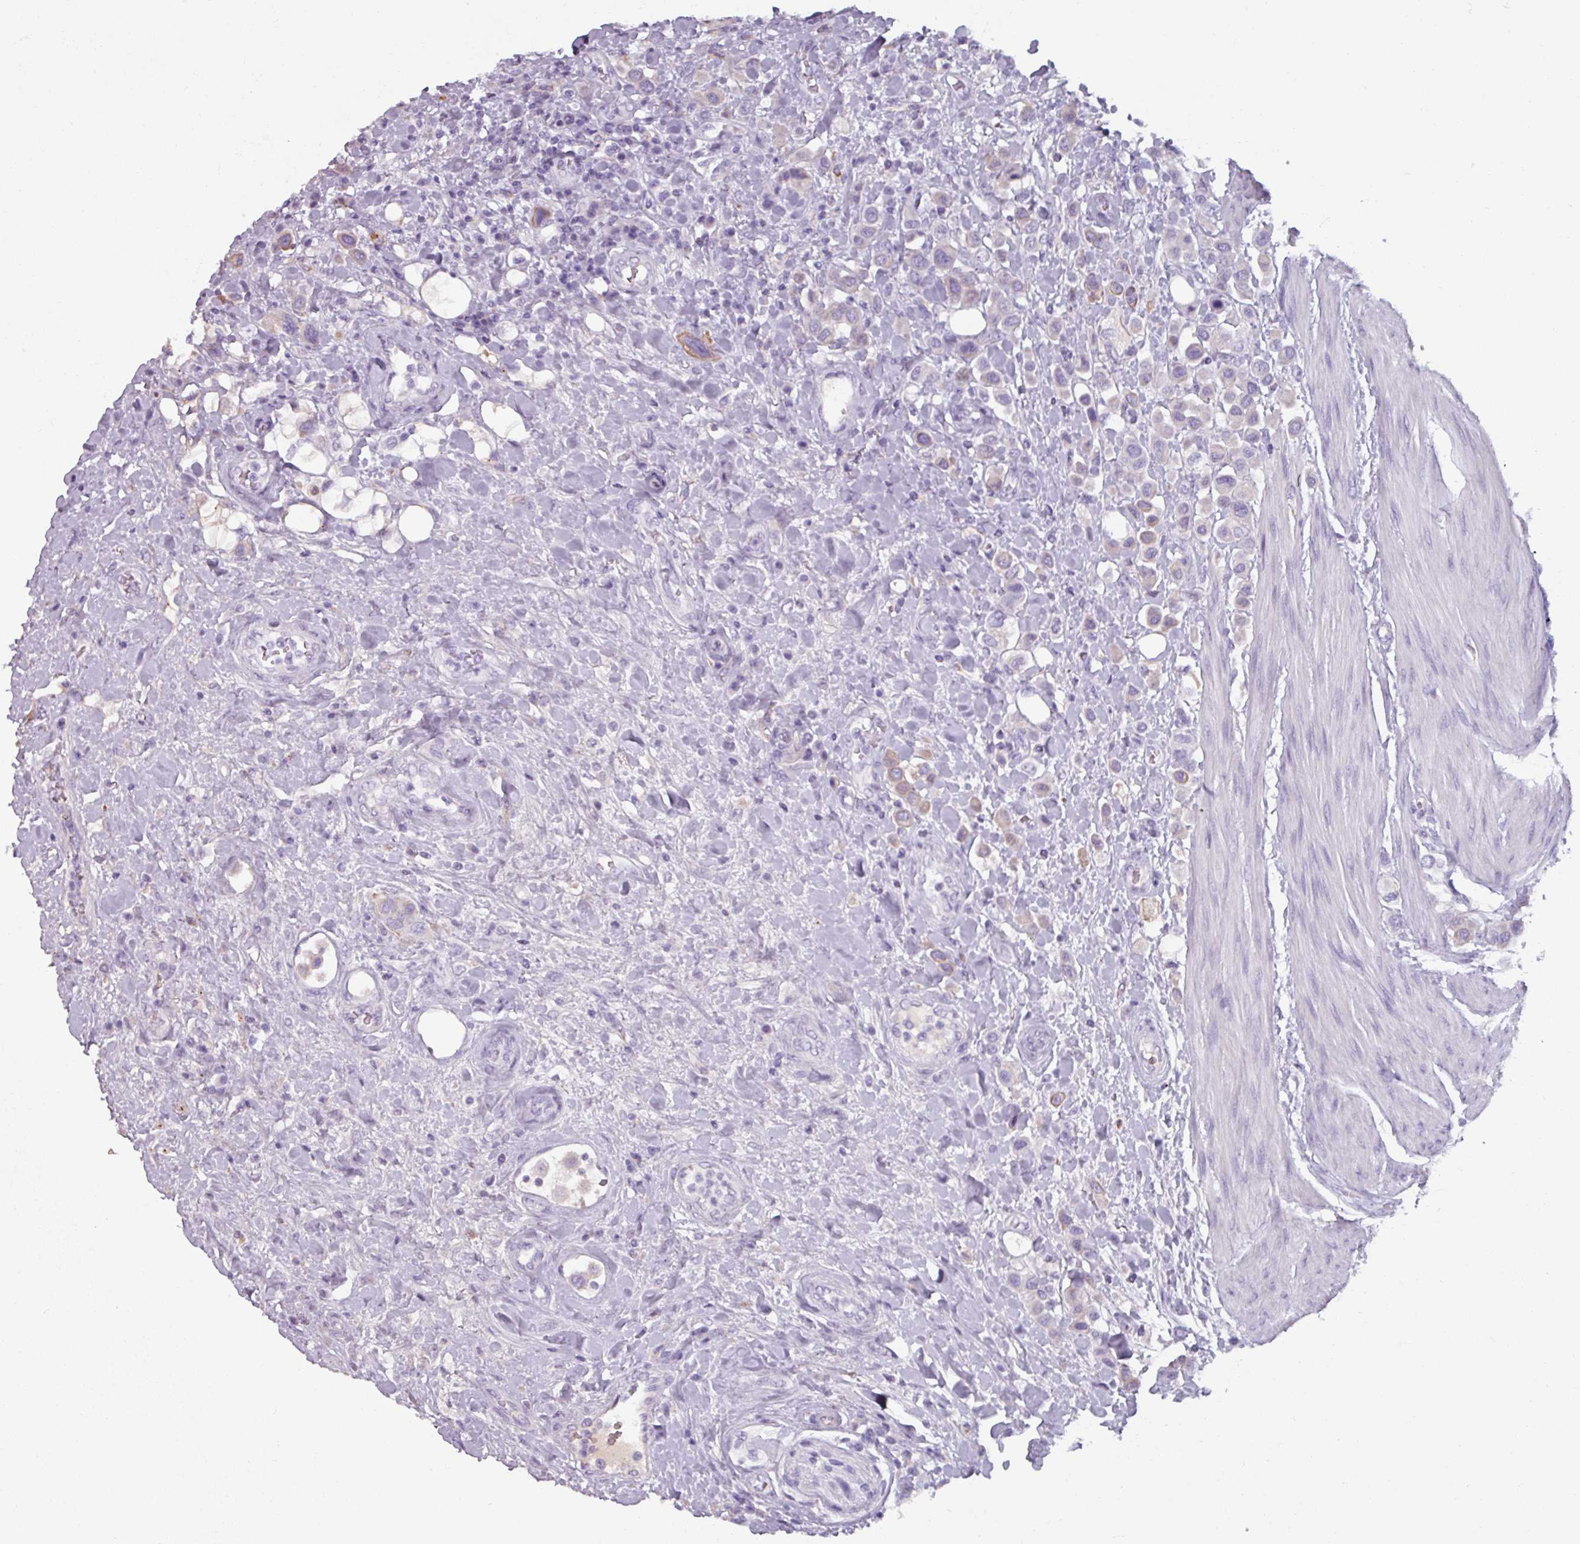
{"staining": {"intensity": "weak", "quantity": "<25%", "location": "cytoplasmic/membranous"}, "tissue": "urothelial cancer", "cell_type": "Tumor cells", "image_type": "cancer", "snomed": [{"axis": "morphology", "description": "Urothelial carcinoma, High grade"}, {"axis": "topography", "description": "Urinary bladder"}], "caption": "Immunohistochemical staining of human high-grade urothelial carcinoma demonstrates no significant positivity in tumor cells. Nuclei are stained in blue.", "gene": "SPESP1", "patient": {"sex": "male", "age": 50}}